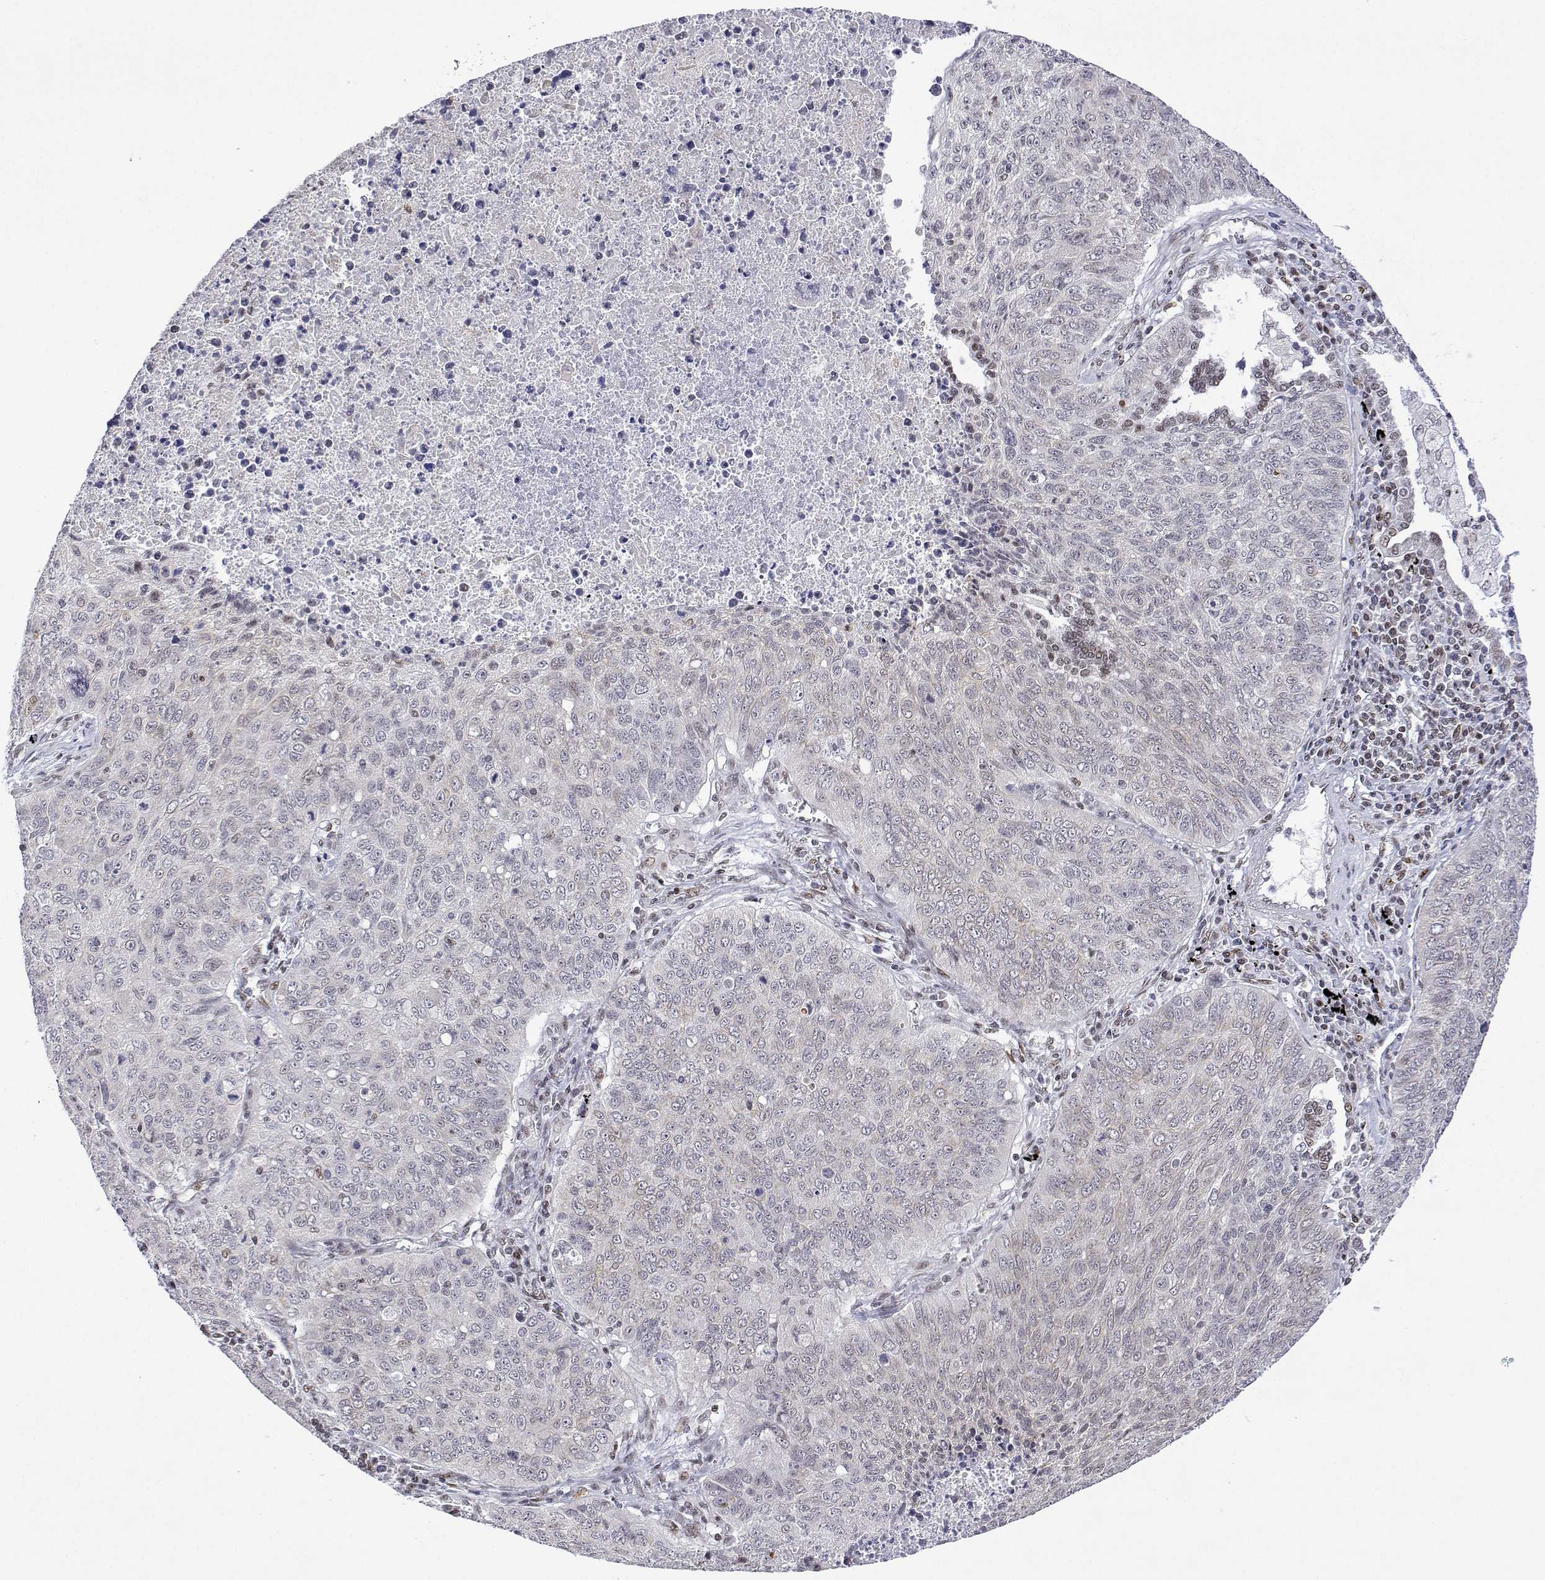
{"staining": {"intensity": "negative", "quantity": "none", "location": "none"}, "tissue": "lung cancer", "cell_type": "Tumor cells", "image_type": "cancer", "snomed": [{"axis": "morphology", "description": "Normal morphology"}, {"axis": "morphology", "description": "Aneuploidy"}, {"axis": "morphology", "description": "Squamous cell carcinoma, NOS"}, {"axis": "topography", "description": "Lymph node"}, {"axis": "topography", "description": "Lung"}], "caption": "The IHC micrograph has no significant expression in tumor cells of lung cancer (squamous cell carcinoma) tissue.", "gene": "XPC", "patient": {"sex": "female", "age": 76}}